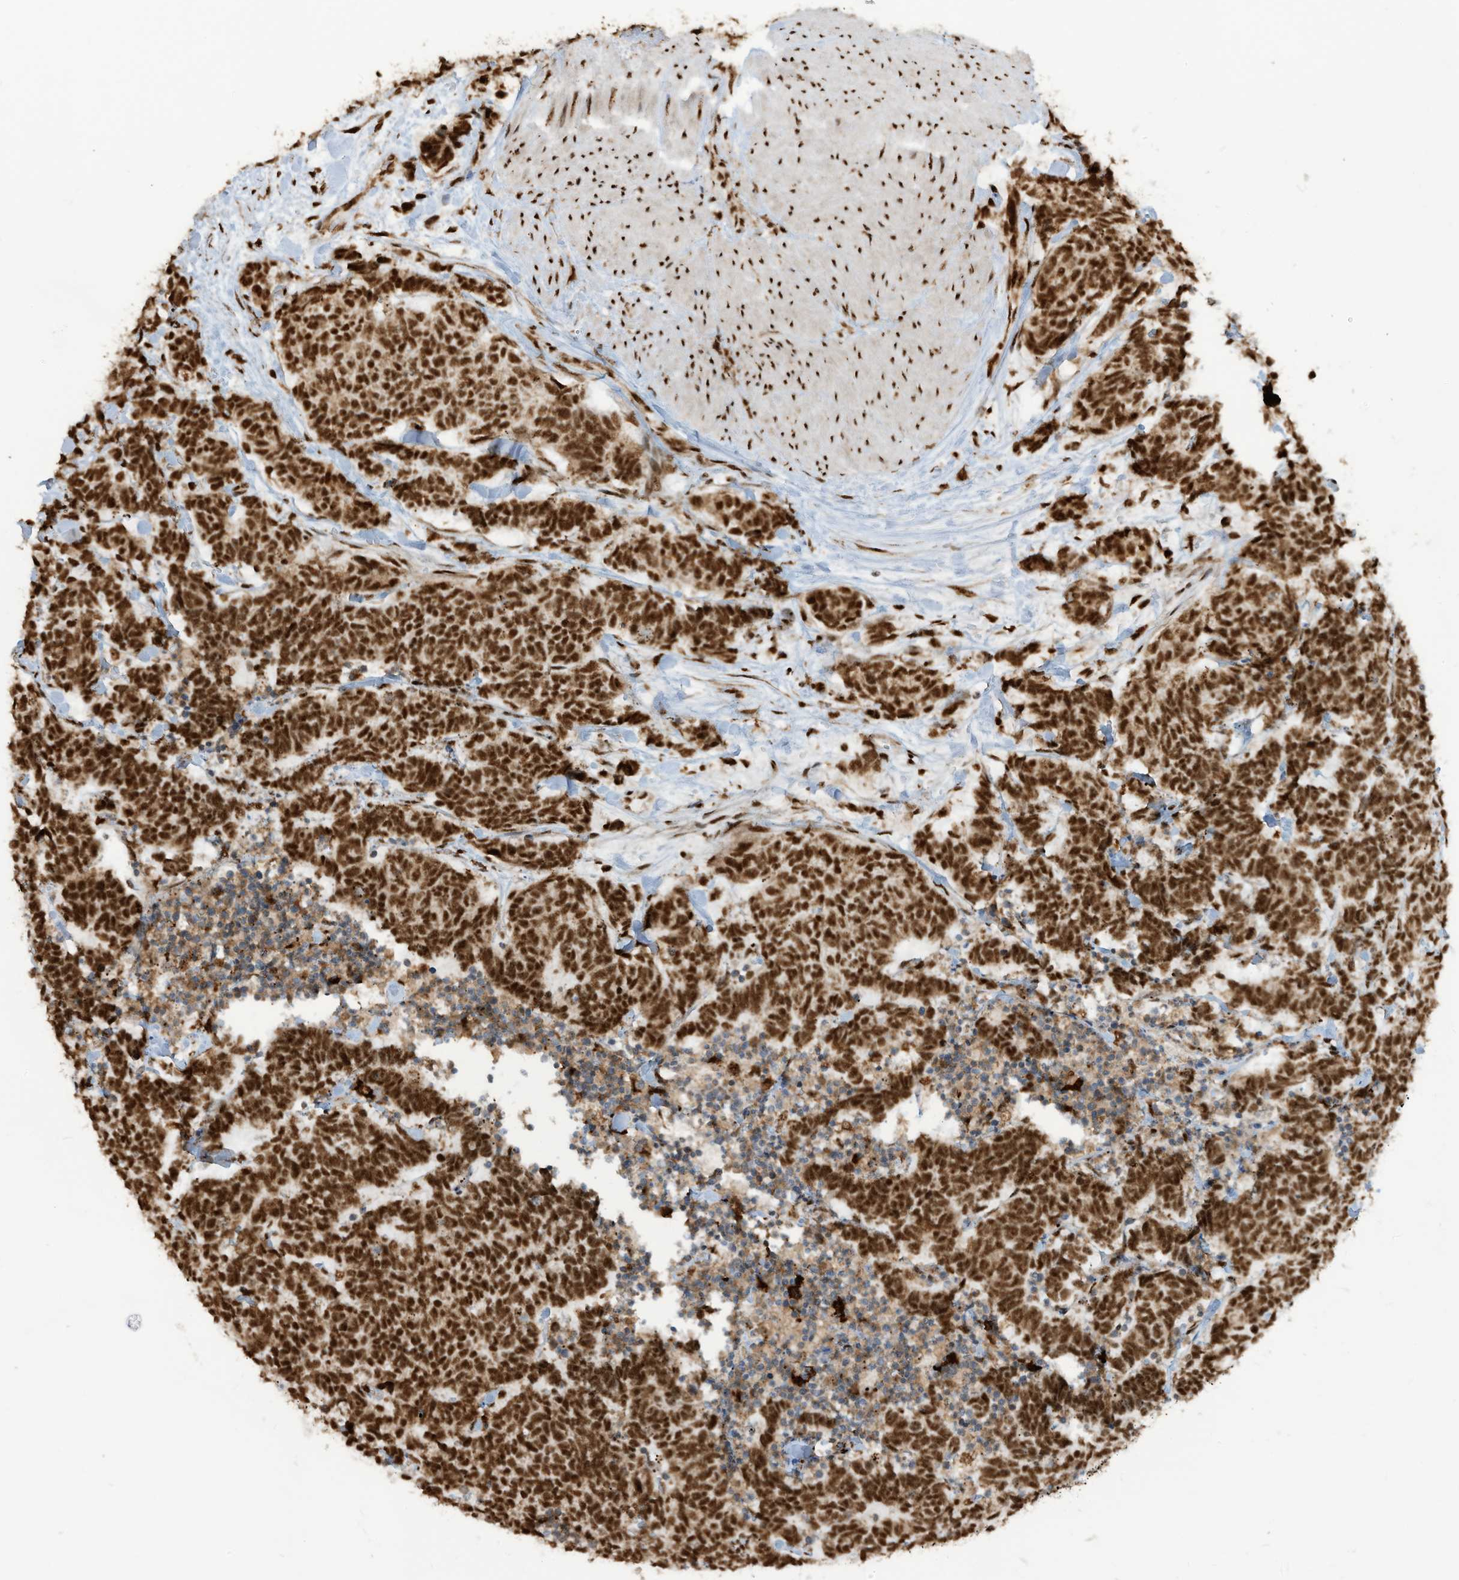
{"staining": {"intensity": "strong", "quantity": ">75%", "location": "cytoplasmic/membranous,nuclear"}, "tissue": "carcinoid", "cell_type": "Tumor cells", "image_type": "cancer", "snomed": [{"axis": "morphology", "description": "Carcinoma, NOS"}, {"axis": "morphology", "description": "Carcinoid, malignant, NOS"}, {"axis": "topography", "description": "Urinary bladder"}], "caption": "Tumor cells exhibit high levels of strong cytoplasmic/membranous and nuclear staining in approximately >75% of cells in carcinoid (malignant).", "gene": "LBH", "patient": {"sex": "male", "age": 57}}